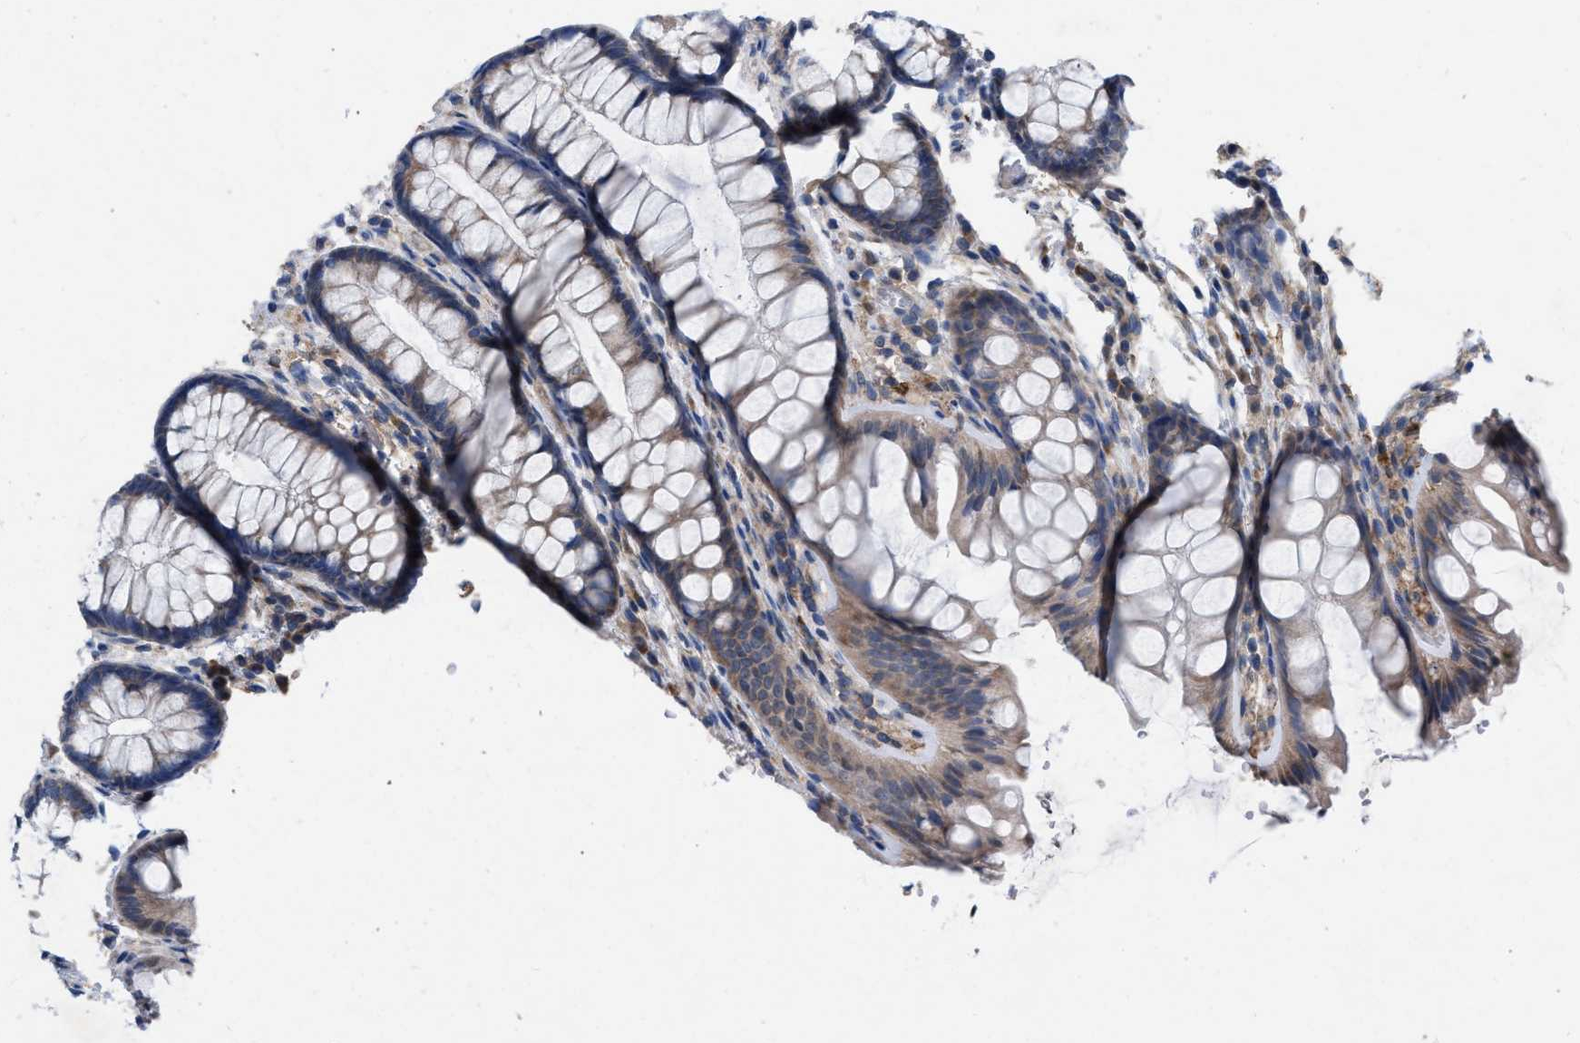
{"staining": {"intensity": "negative", "quantity": "none", "location": "none"}, "tissue": "colon", "cell_type": "Endothelial cells", "image_type": "normal", "snomed": [{"axis": "morphology", "description": "Normal tissue, NOS"}, {"axis": "topography", "description": "Colon"}], "caption": "A high-resolution histopathology image shows immunohistochemistry (IHC) staining of unremarkable colon, which displays no significant expression in endothelial cells. (DAB (3,3'-diaminobenzidine) immunohistochemistry visualized using brightfield microscopy, high magnification).", "gene": "TMEM131", "patient": {"sex": "female", "age": 56}}